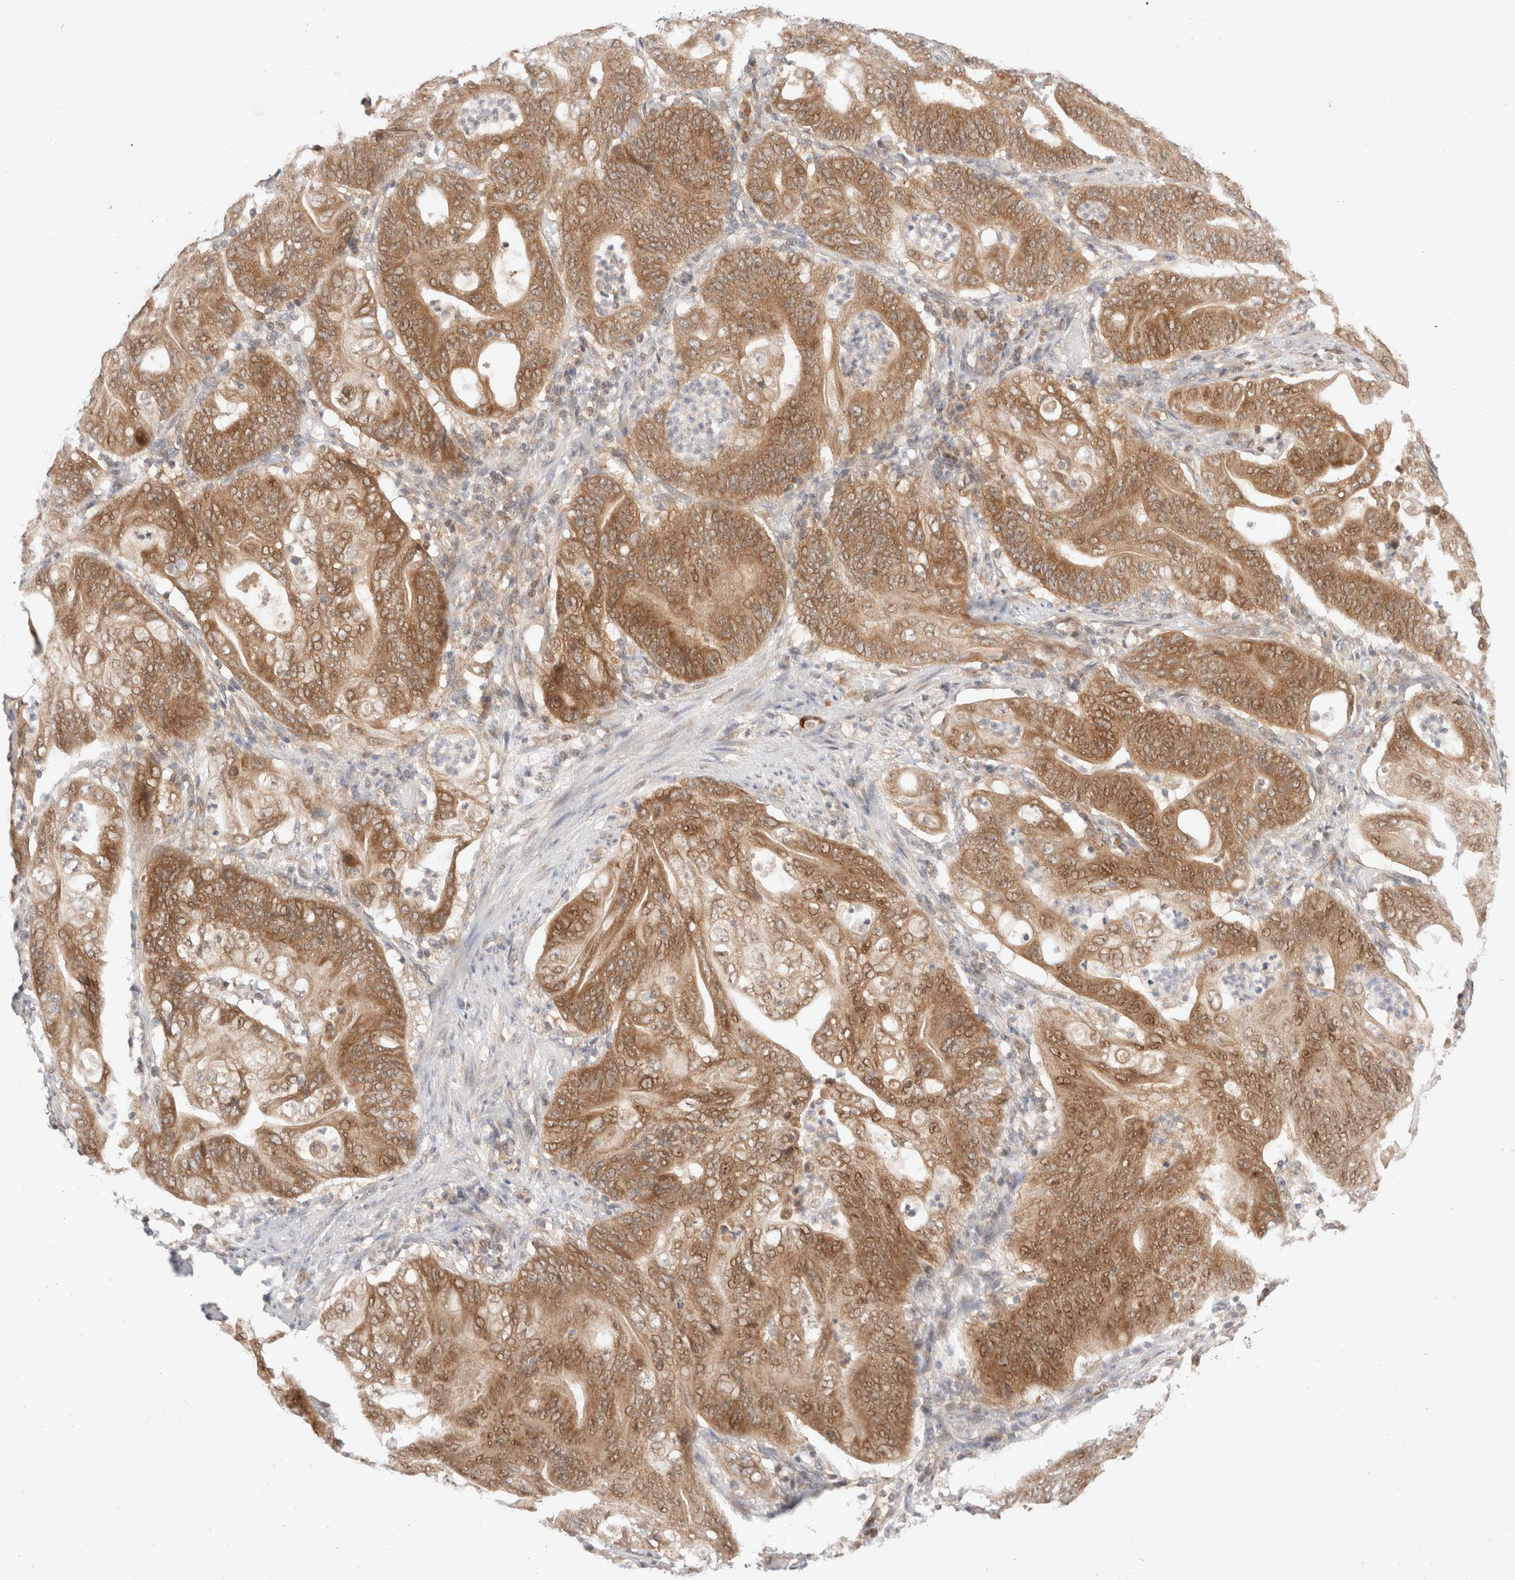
{"staining": {"intensity": "moderate", "quantity": ">75%", "location": "cytoplasmic/membranous"}, "tissue": "stomach cancer", "cell_type": "Tumor cells", "image_type": "cancer", "snomed": [{"axis": "morphology", "description": "Adenocarcinoma, NOS"}, {"axis": "topography", "description": "Stomach"}], "caption": "Immunohistochemistry (DAB) staining of adenocarcinoma (stomach) exhibits moderate cytoplasmic/membranous protein staining in about >75% of tumor cells.", "gene": "XKR4", "patient": {"sex": "female", "age": 73}}